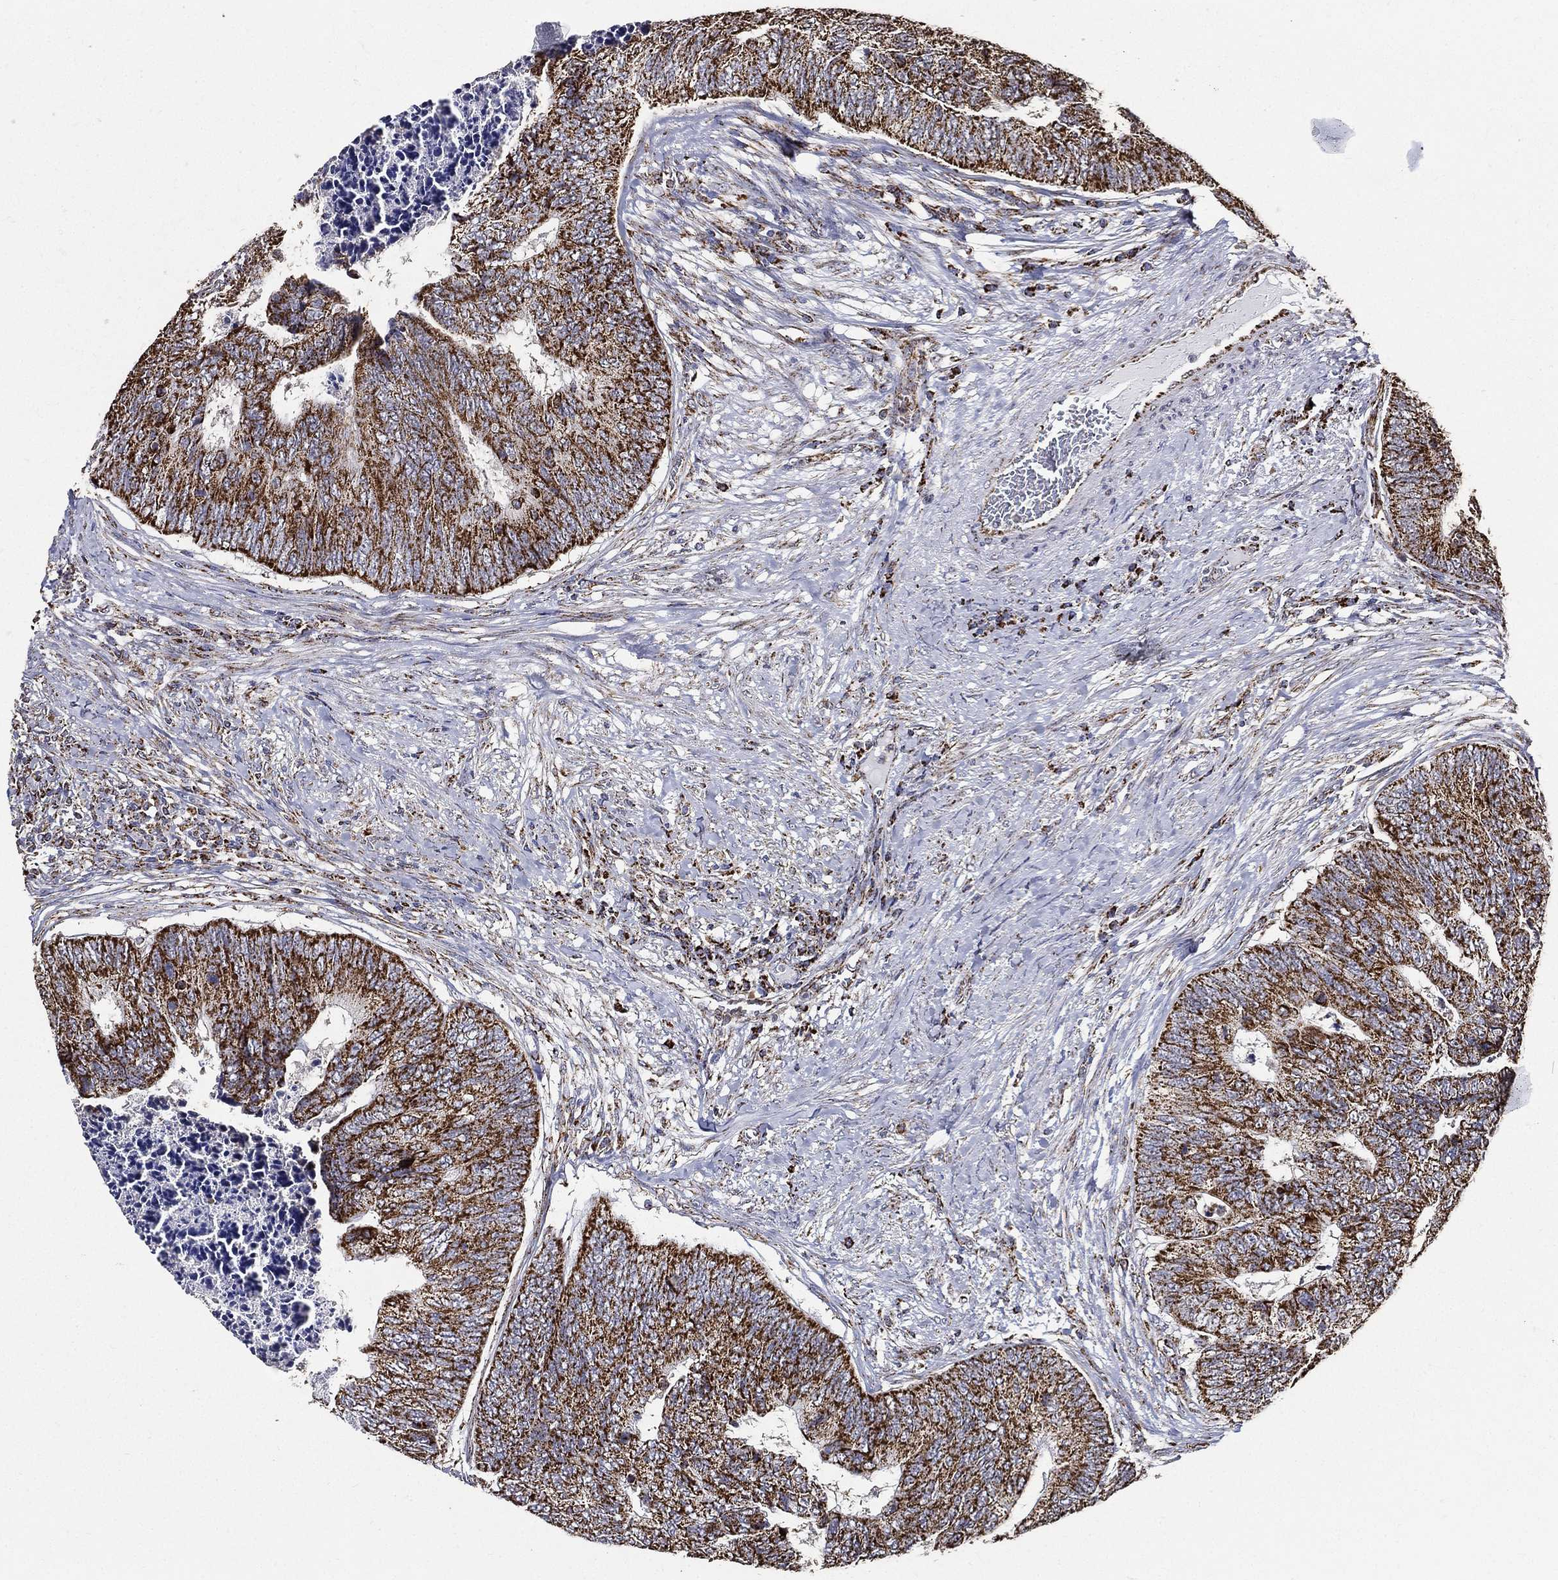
{"staining": {"intensity": "strong", "quantity": "25%-75%", "location": "cytoplasmic/membranous"}, "tissue": "colorectal cancer", "cell_type": "Tumor cells", "image_type": "cancer", "snomed": [{"axis": "morphology", "description": "Adenocarcinoma, NOS"}, {"axis": "topography", "description": "Colon"}], "caption": "Immunohistochemical staining of human colorectal cancer displays high levels of strong cytoplasmic/membranous positivity in approximately 25%-75% of tumor cells.", "gene": "NDUFAB1", "patient": {"sex": "female", "age": 67}}